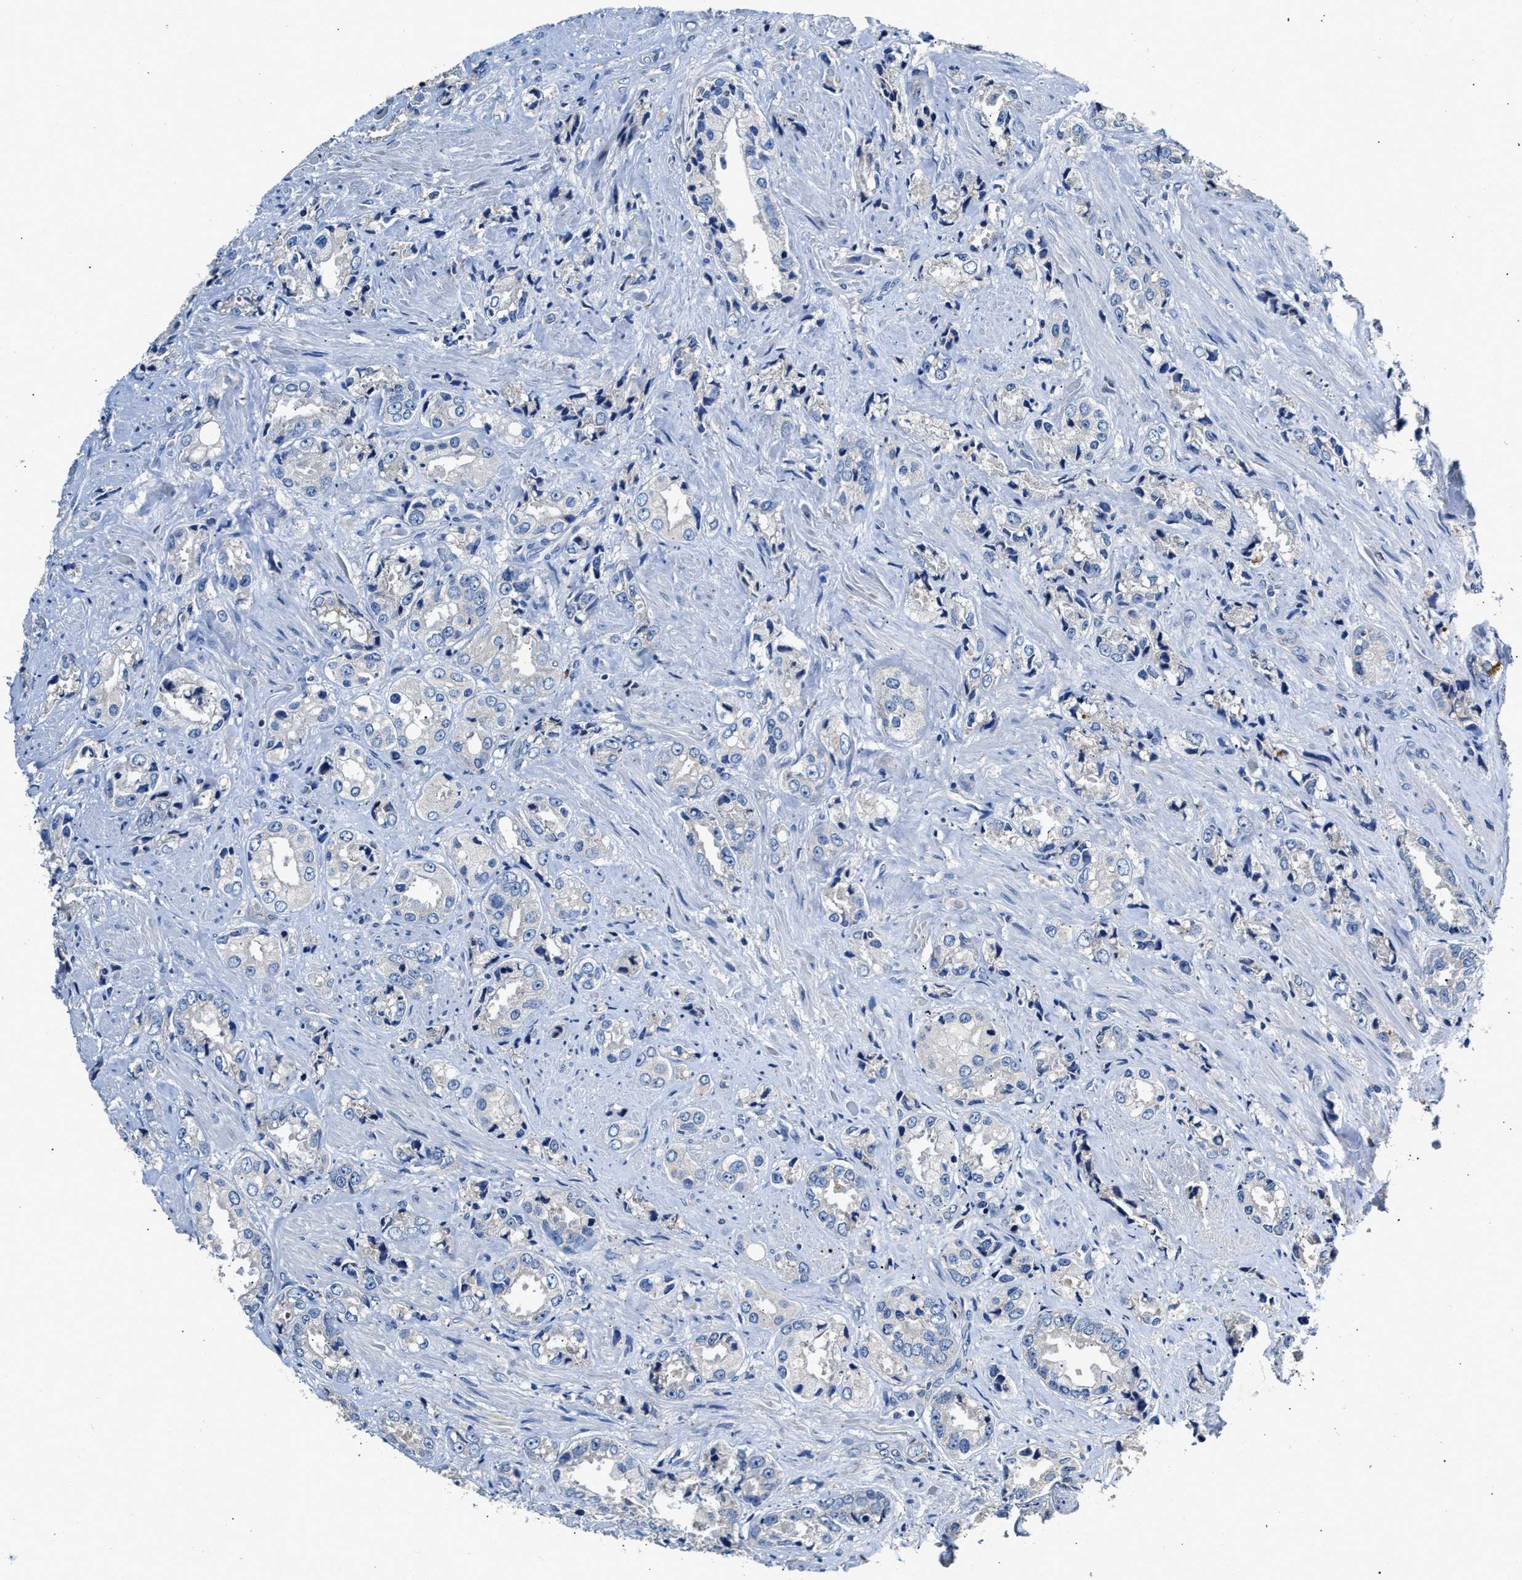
{"staining": {"intensity": "negative", "quantity": "none", "location": "none"}, "tissue": "prostate cancer", "cell_type": "Tumor cells", "image_type": "cancer", "snomed": [{"axis": "morphology", "description": "Adenocarcinoma, High grade"}, {"axis": "topography", "description": "Prostate"}], "caption": "Immunohistochemical staining of prostate cancer (adenocarcinoma (high-grade)) reveals no significant positivity in tumor cells.", "gene": "SLCO2B1", "patient": {"sex": "male", "age": 61}}